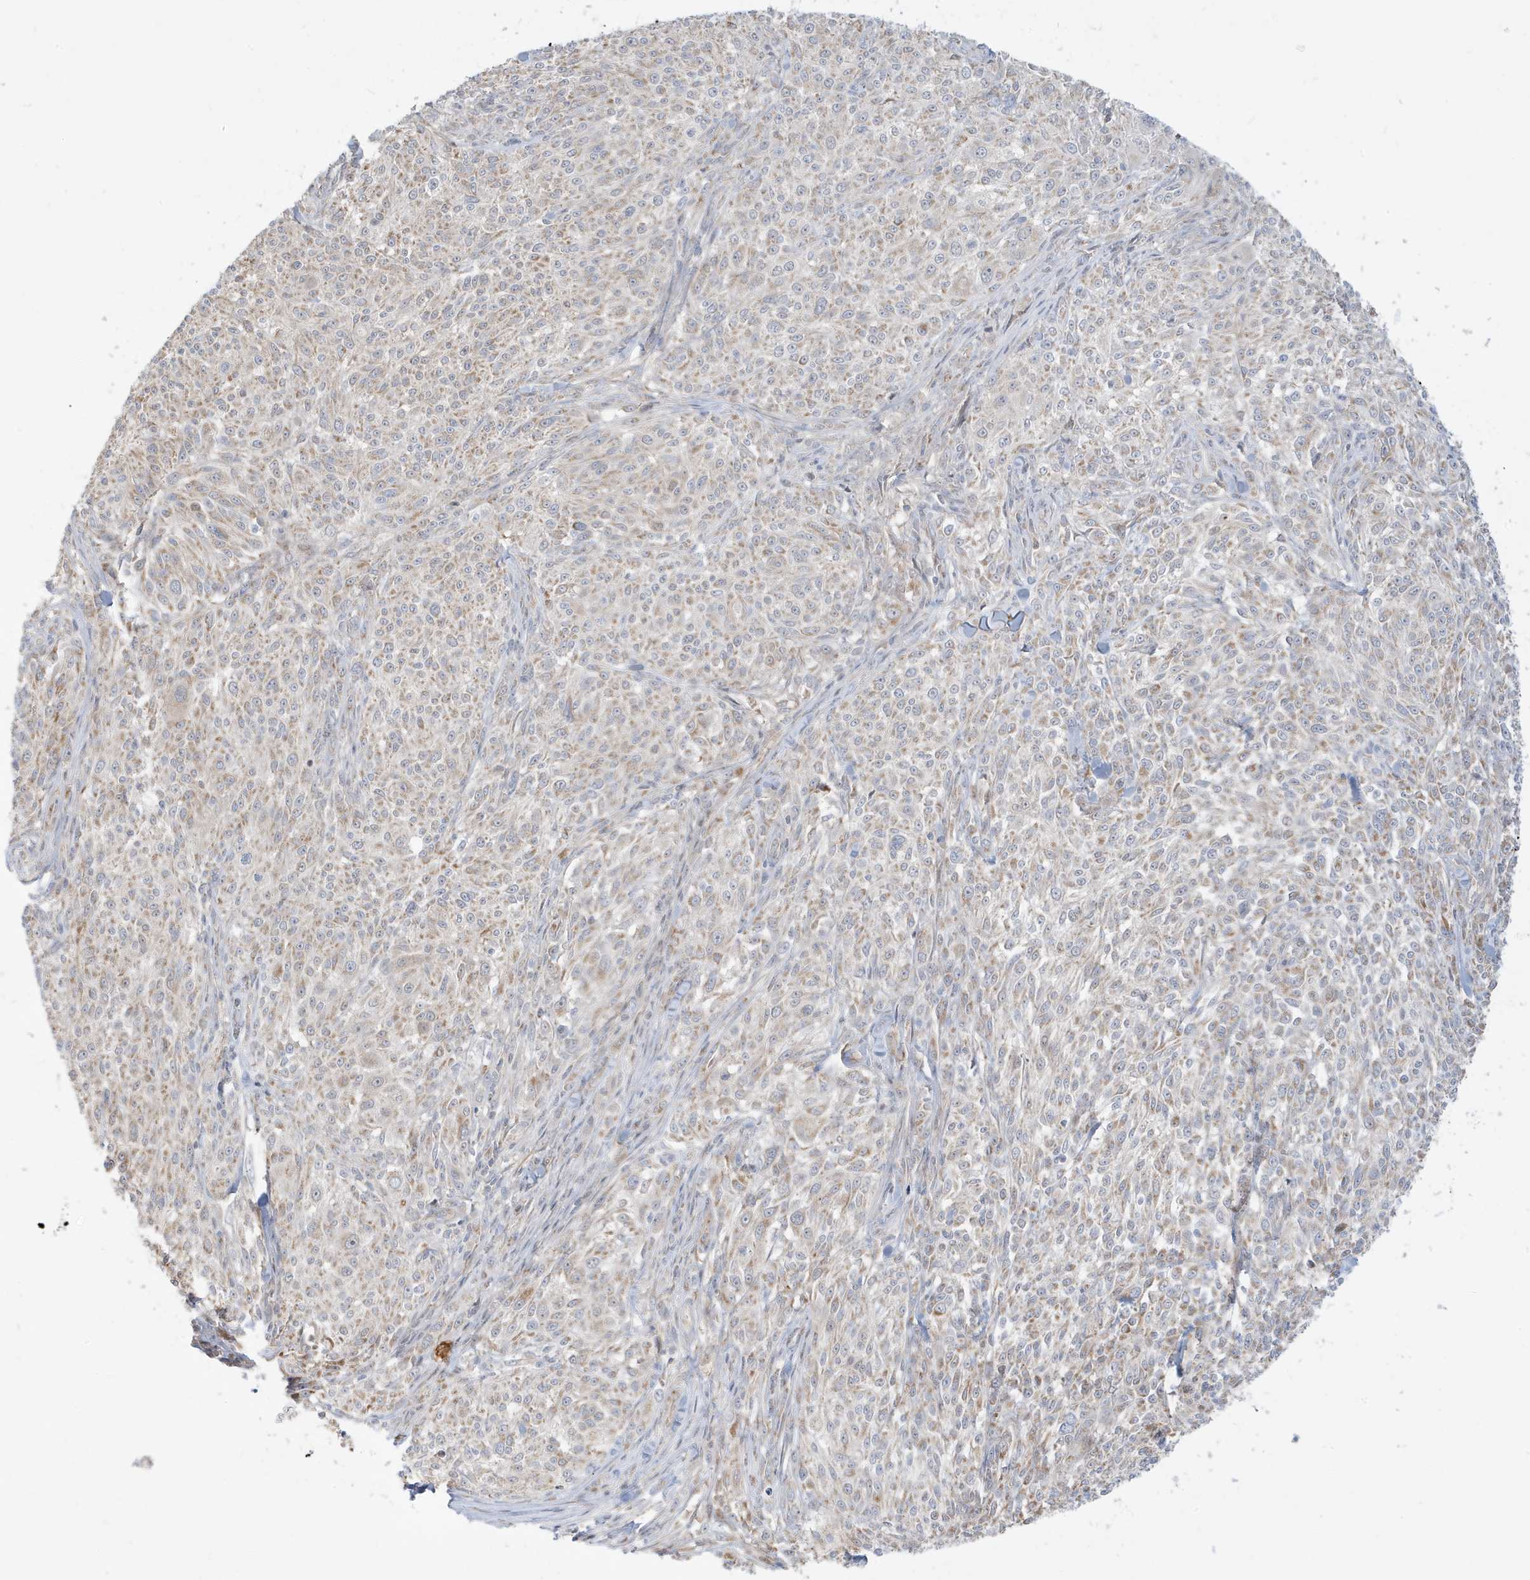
{"staining": {"intensity": "weak", "quantity": "<25%", "location": "cytoplasmic/membranous"}, "tissue": "melanoma", "cell_type": "Tumor cells", "image_type": "cancer", "snomed": [{"axis": "morphology", "description": "Malignant melanoma, NOS"}, {"axis": "topography", "description": "Skin of trunk"}], "caption": "Immunohistochemistry image of neoplastic tissue: human melanoma stained with DAB shows no significant protein expression in tumor cells. The staining was performed using DAB (3,3'-diaminobenzidine) to visualize the protein expression in brown, while the nuclei were stained in blue with hematoxylin (Magnification: 20x).", "gene": "IFT57", "patient": {"sex": "male", "age": 71}}